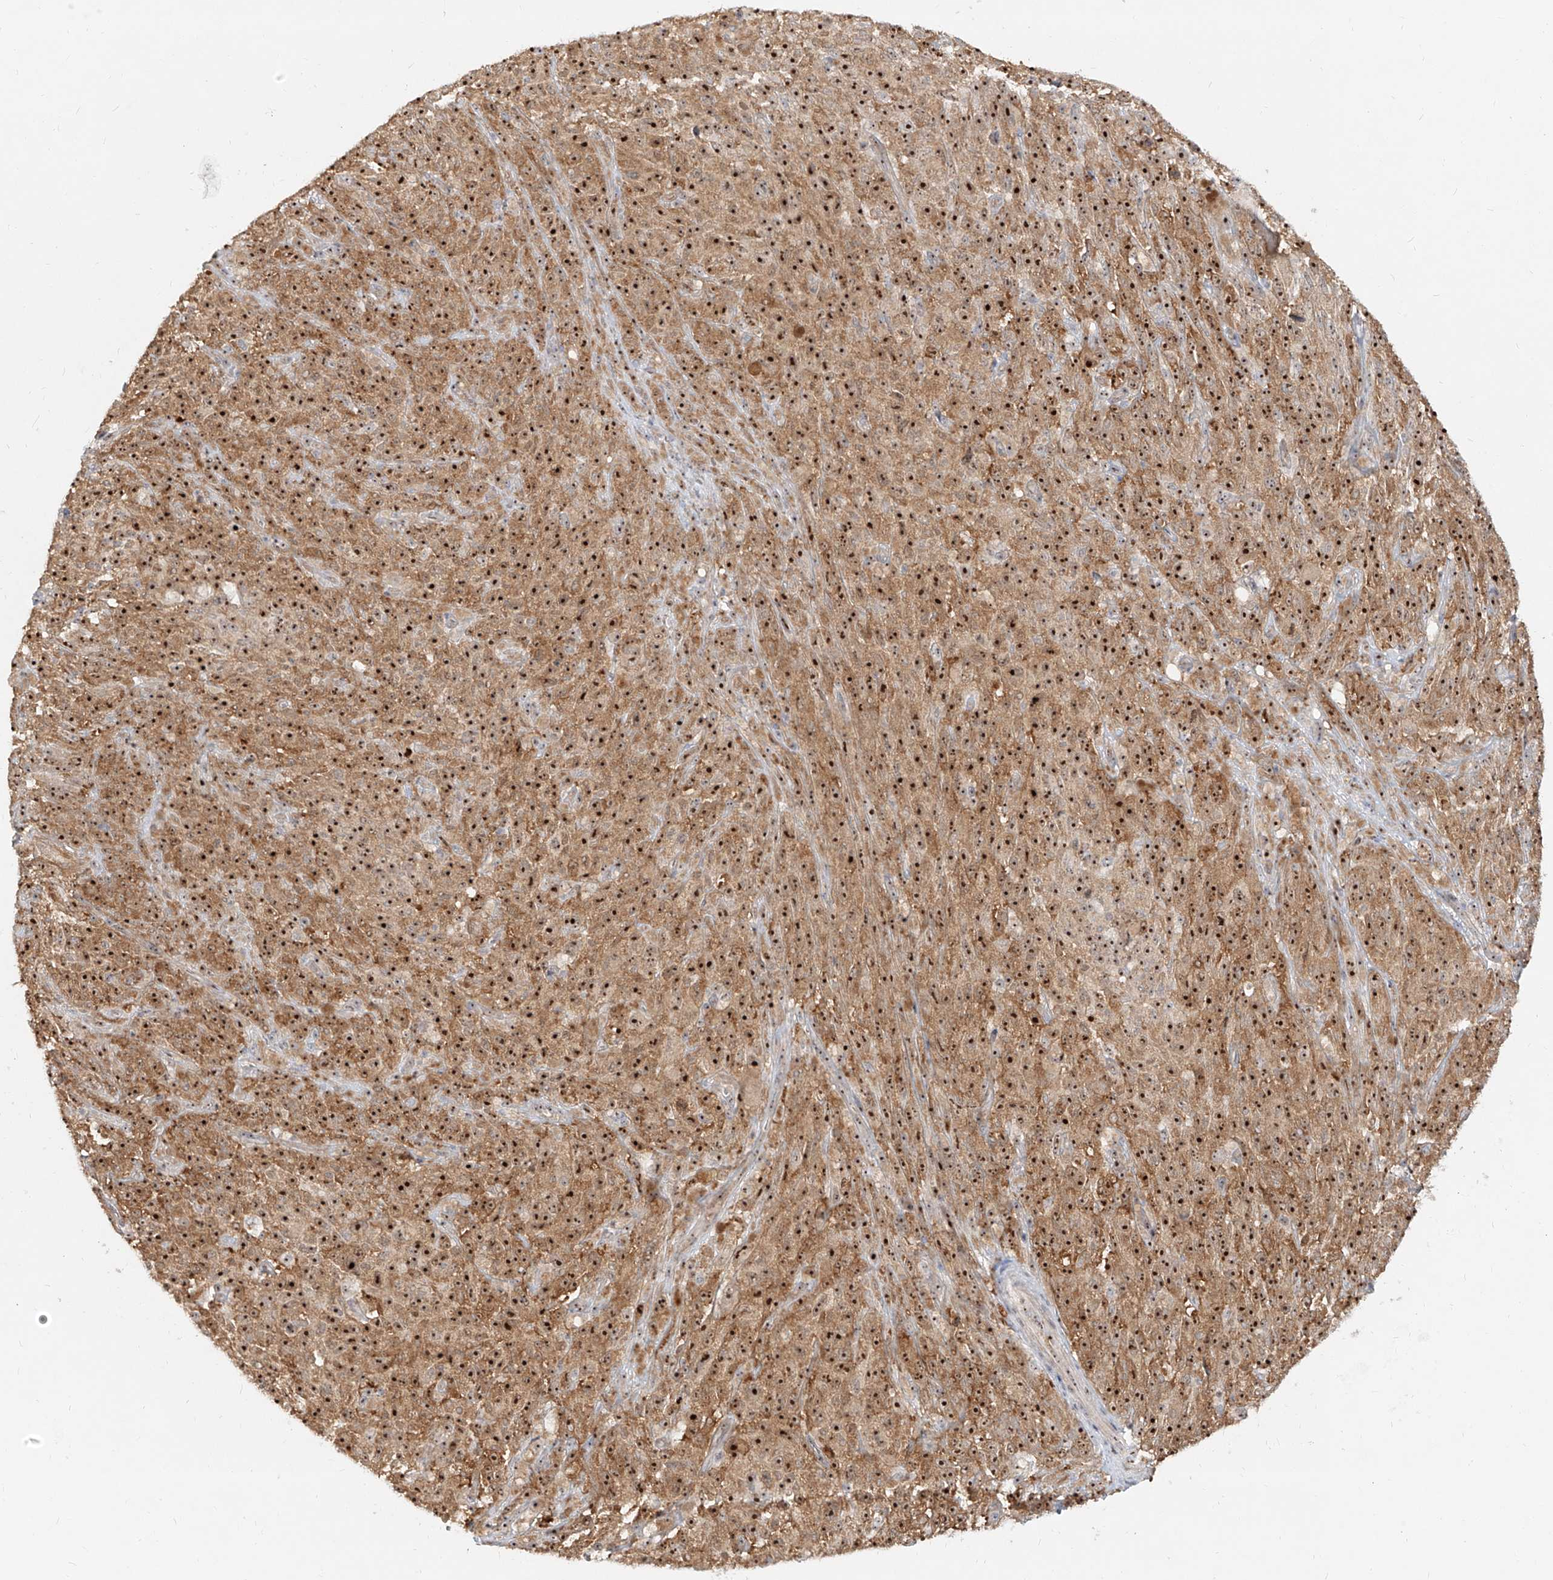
{"staining": {"intensity": "strong", "quantity": ">75%", "location": "cytoplasmic/membranous,nuclear"}, "tissue": "melanoma", "cell_type": "Tumor cells", "image_type": "cancer", "snomed": [{"axis": "morphology", "description": "Malignant melanoma, NOS"}, {"axis": "topography", "description": "Skin"}], "caption": "Strong cytoplasmic/membranous and nuclear expression is present in approximately >75% of tumor cells in melanoma. (DAB (3,3'-diaminobenzidine) = brown stain, brightfield microscopy at high magnification).", "gene": "BYSL", "patient": {"sex": "female", "age": 82}}